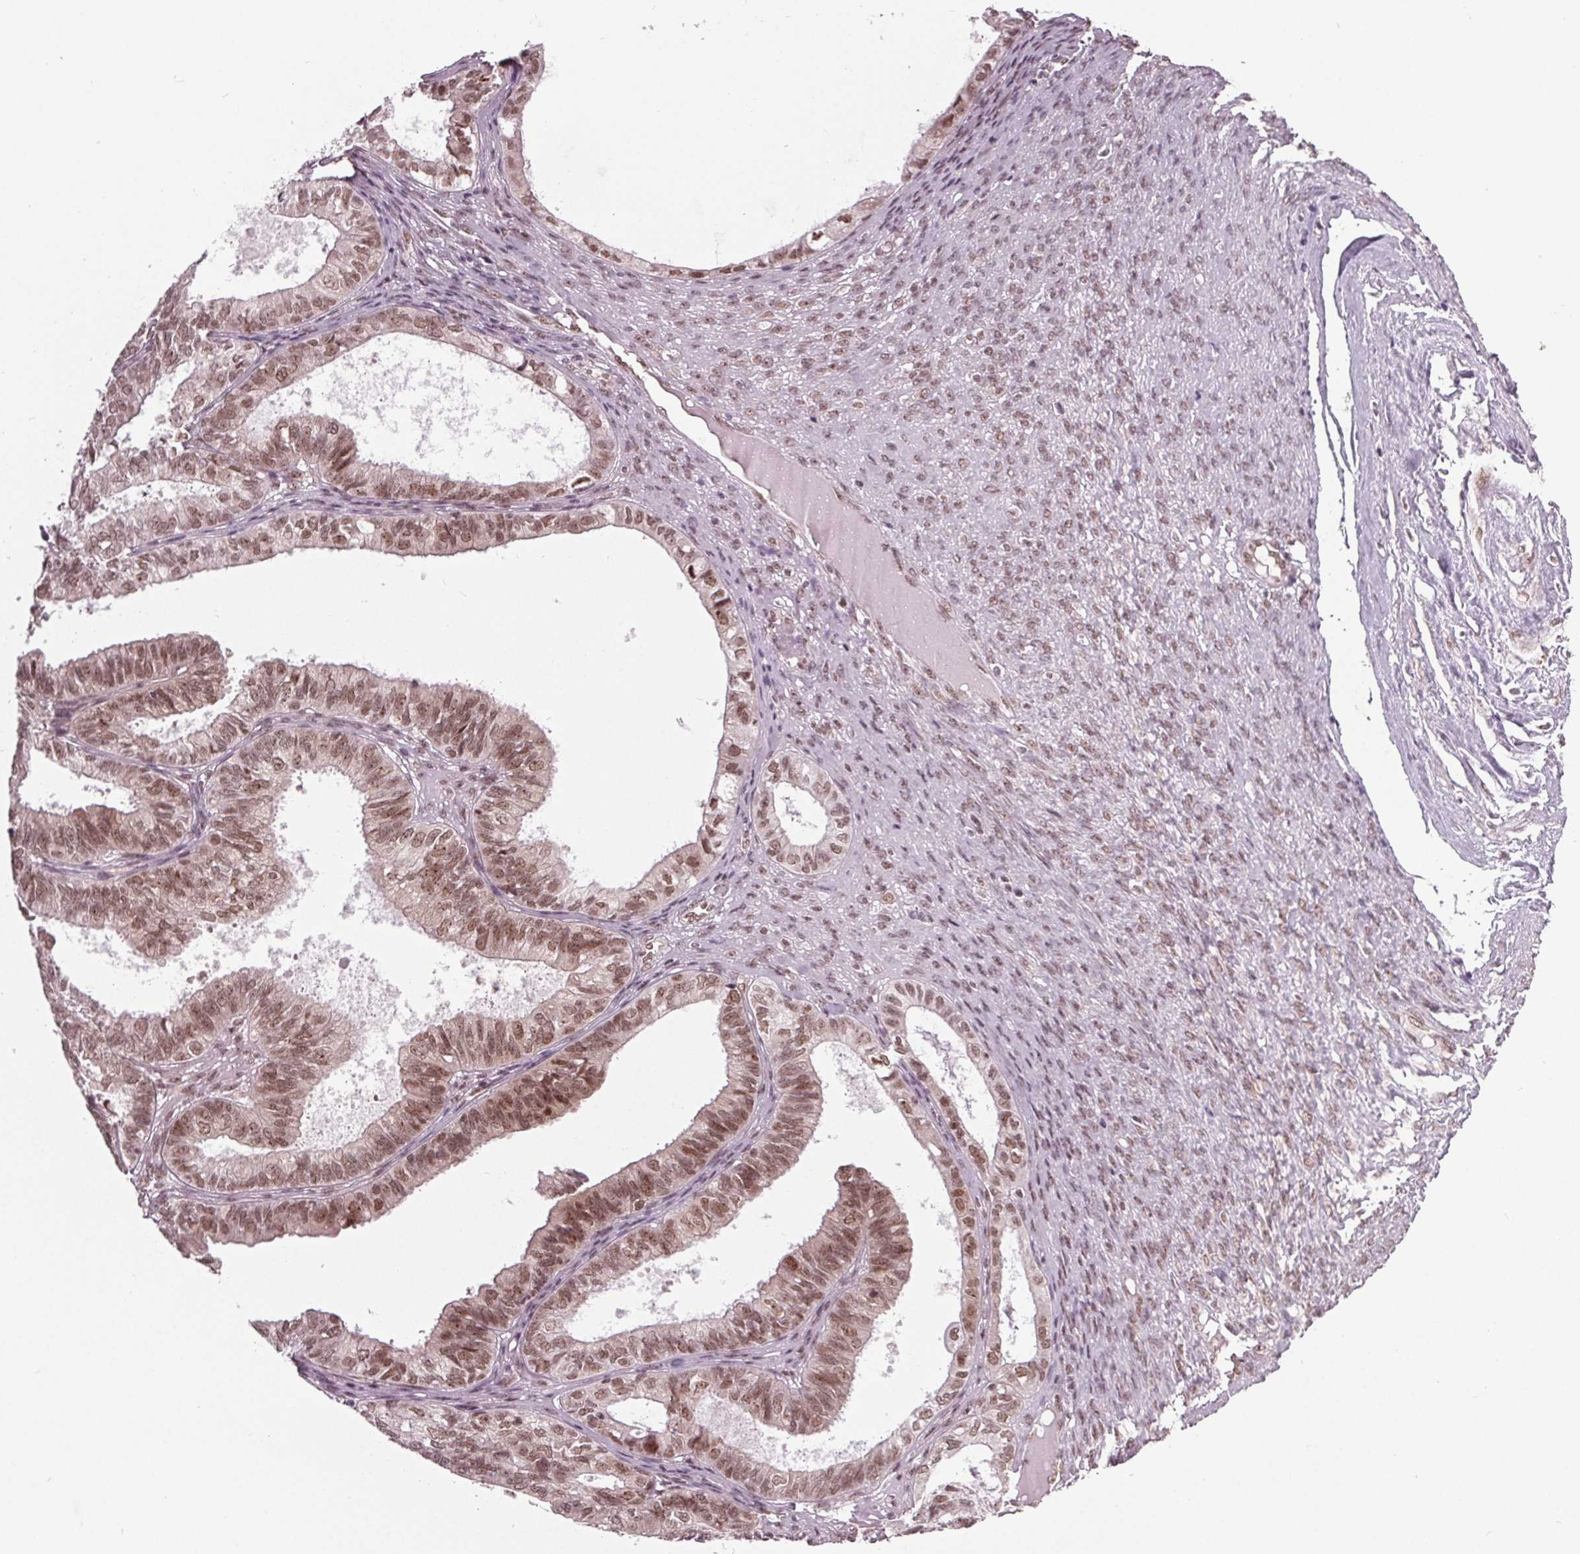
{"staining": {"intensity": "moderate", "quantity": ">75%", "location": "nuclear"}, "tissue": "ovarian cancer", "cell_type": "Tumor cells", "image_type": "cancer", "snomed": [{"axis": "morphology", "description": "Carcinoma, endometroid"}, {"axis": "topography", "description": "Ovary"}], "caption": "The immunohistochemical stain labels moderate nuclear expression in tumor cells of ovarian cancer (endometroid carcinoma) tissue.", "gene": "DDX41", "patient": {"sex": "female", "age": 64}}